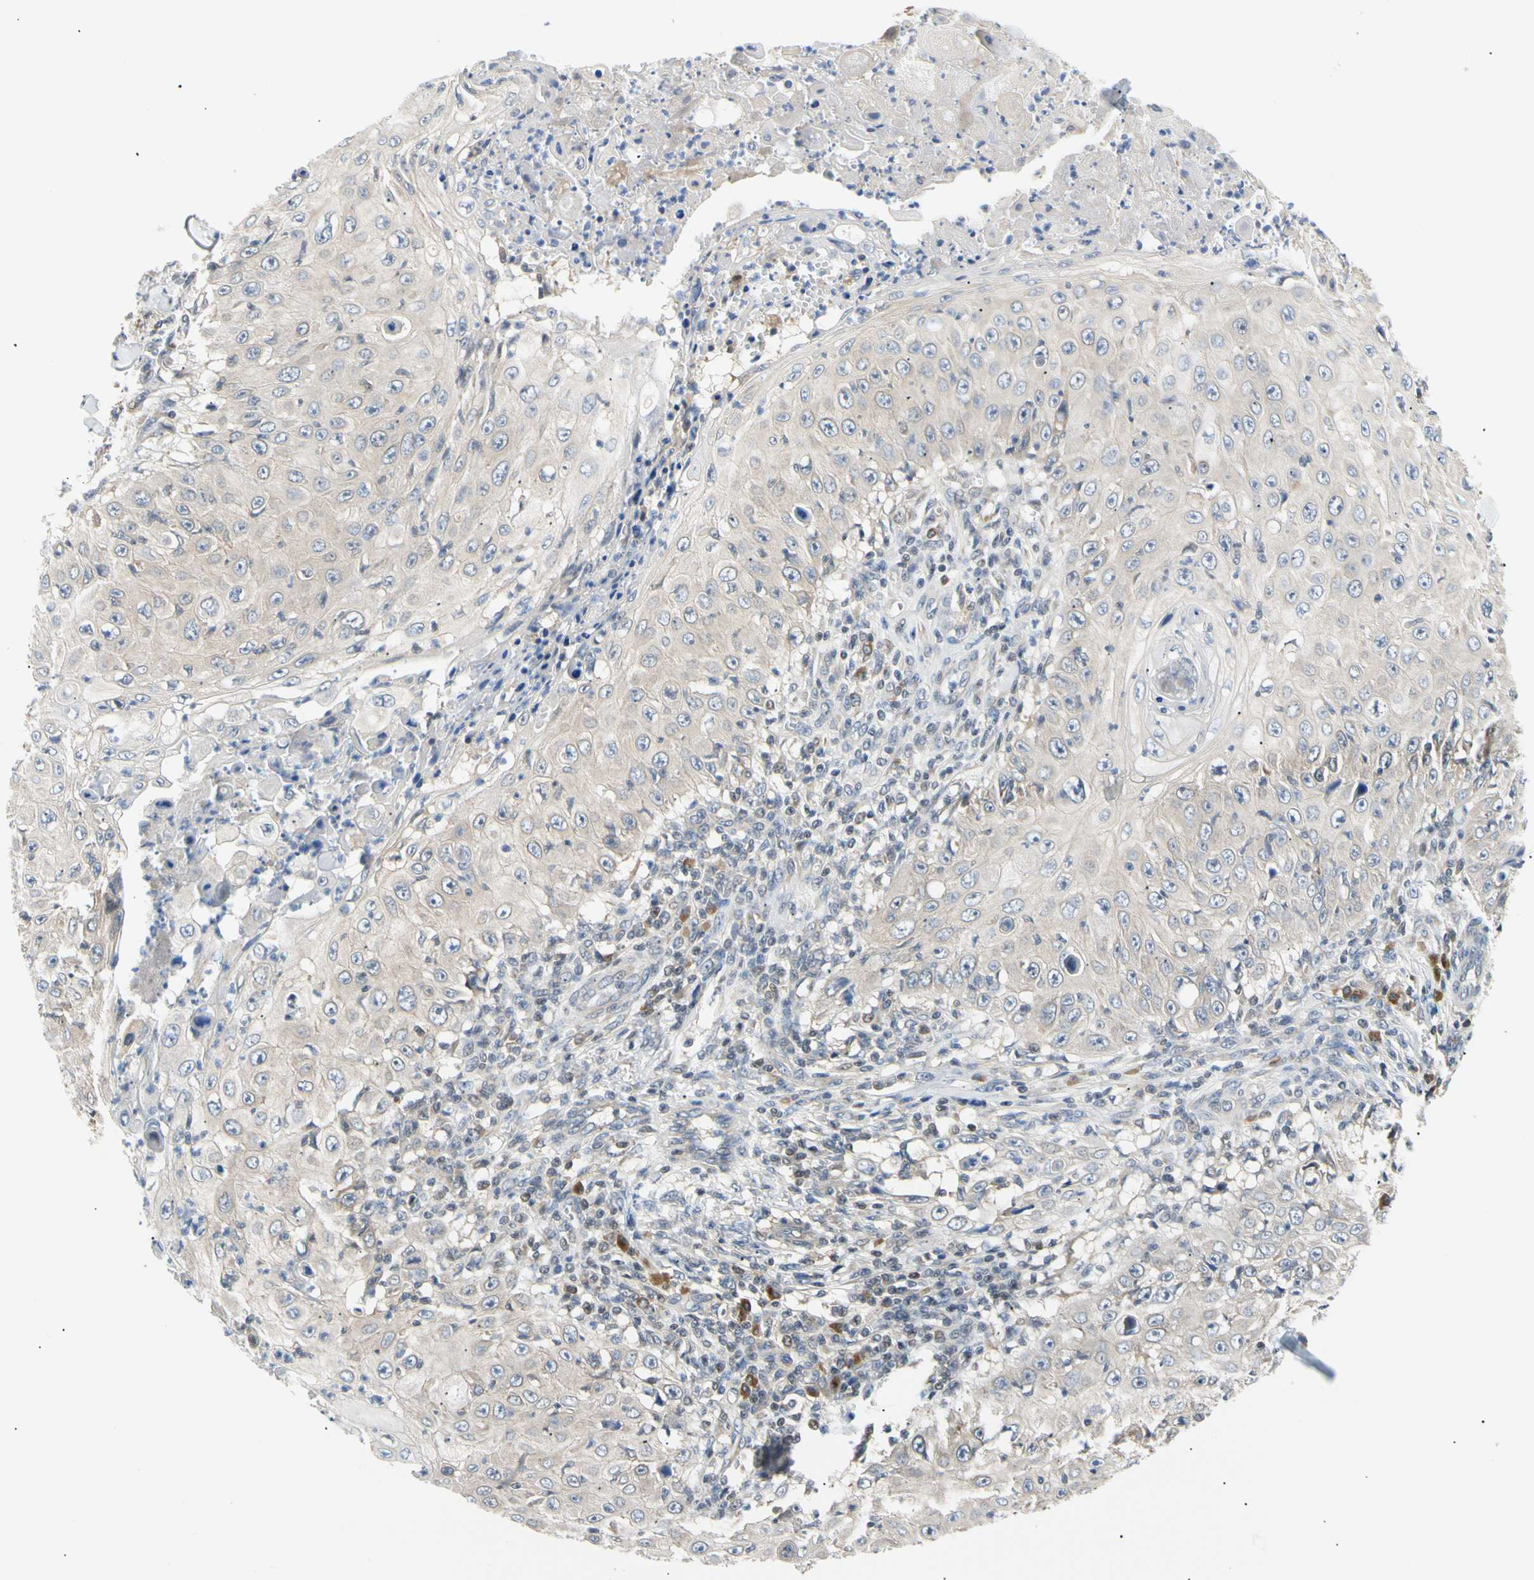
{"staining": {"intensity": "negative", "quantity": "none", "location": "none"}, "tissue": "skin cancer", "cell_type": "Tumor cells", "image_type": "cancer", "snomed": [{"axis": "morphology", "description": "Squamous cell carcinoma, NOS"}, {"axis": "topography", "description": "Skin"}], "caption": "IHC histopathology image of neoplastic tissue: human skin squamous cell carcinoma stained with DAB shows no significant protein expression in tumor cells.", "gene": "SEC23B", "patient": {"sex": "male", "age": 86}}